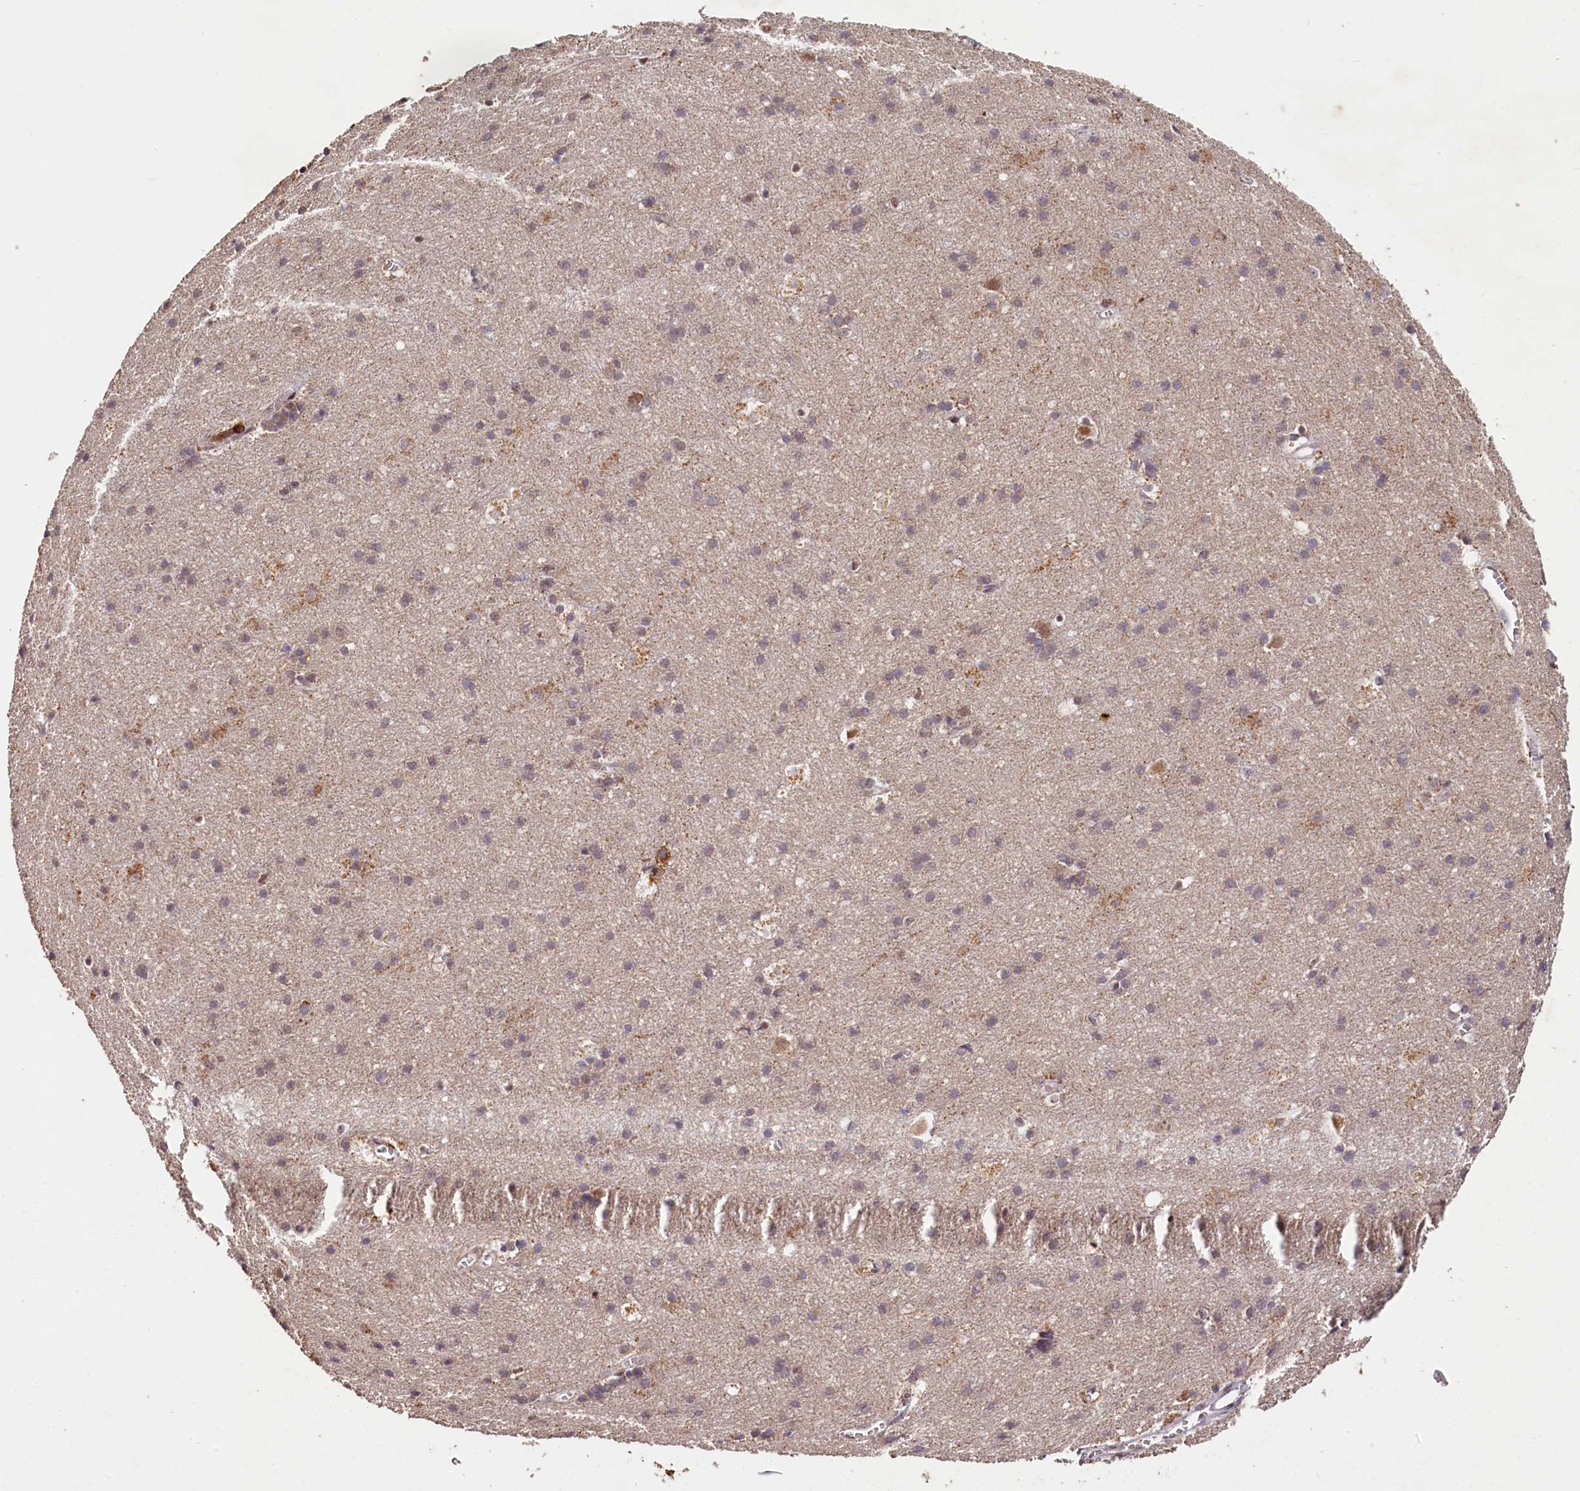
{"staining": {"intensity": "weak", "quantity": ">75%", "location": "cytoplasmic/membranous"}, "tissue": "cerebral cortex", "cell_type": "Endothelial cells", "image_type": "normal", "snomed": [{"axis": "morphology", "description": "Normal tissue, NOS"}, {"axis": "topography", "description": "Cerebral cortex"}], "caption": "This photomicrograph shows immunohistochemistry staining of unremarkable human cerebral cortex, with low weak cytoplasmic/membranous positivity in approximately >75% of endothelial cells.", "gene": "PDE6D", "patient": {"sex": "male", "age": 54}}